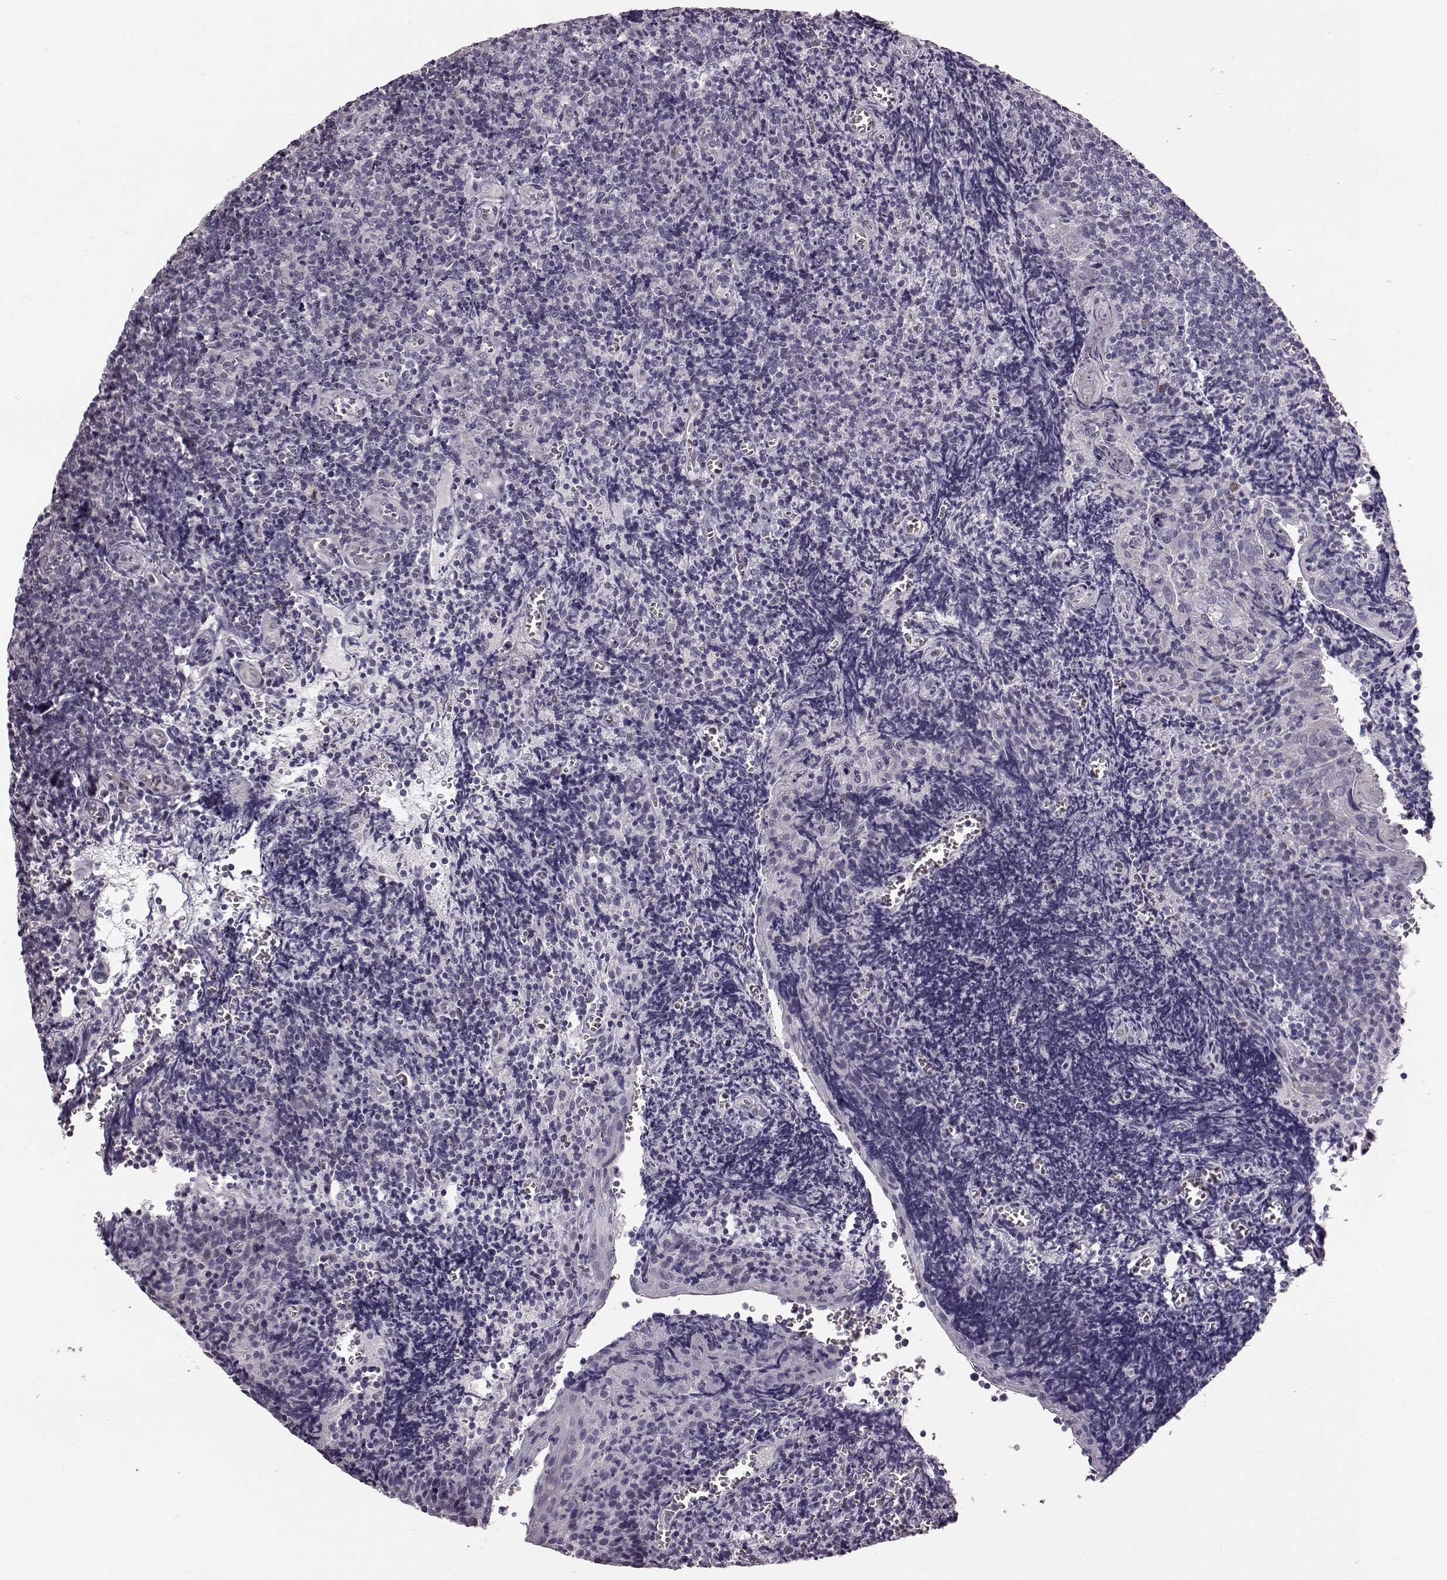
{"staining": {"intensity": "negative", "quantity": "none", "location": "none"}, "tissue": "tonsil", "cell_type": "Germinal center cells", "image_type": "normal", "snomed": [{"axis": "morphology", "description": "Normal tissue, NOS"}, {"axis": "morphology", "description": "Inflammation, NOS"}, {"axis": "topography", "description": "Tonsil"}], "caption": "This photomicrograph is of unremarkable tonsil stained with immunohistochemistry (IHC) to label a protein in brown with the nuclei are counter-stained blue. There is no expression in germinal center cells. (DAB immunohistochemistry visualized using brightfield microscopy, high magnification).", "gene": "TCHHL1", "patient": {"sex": "female", "age": 31}}